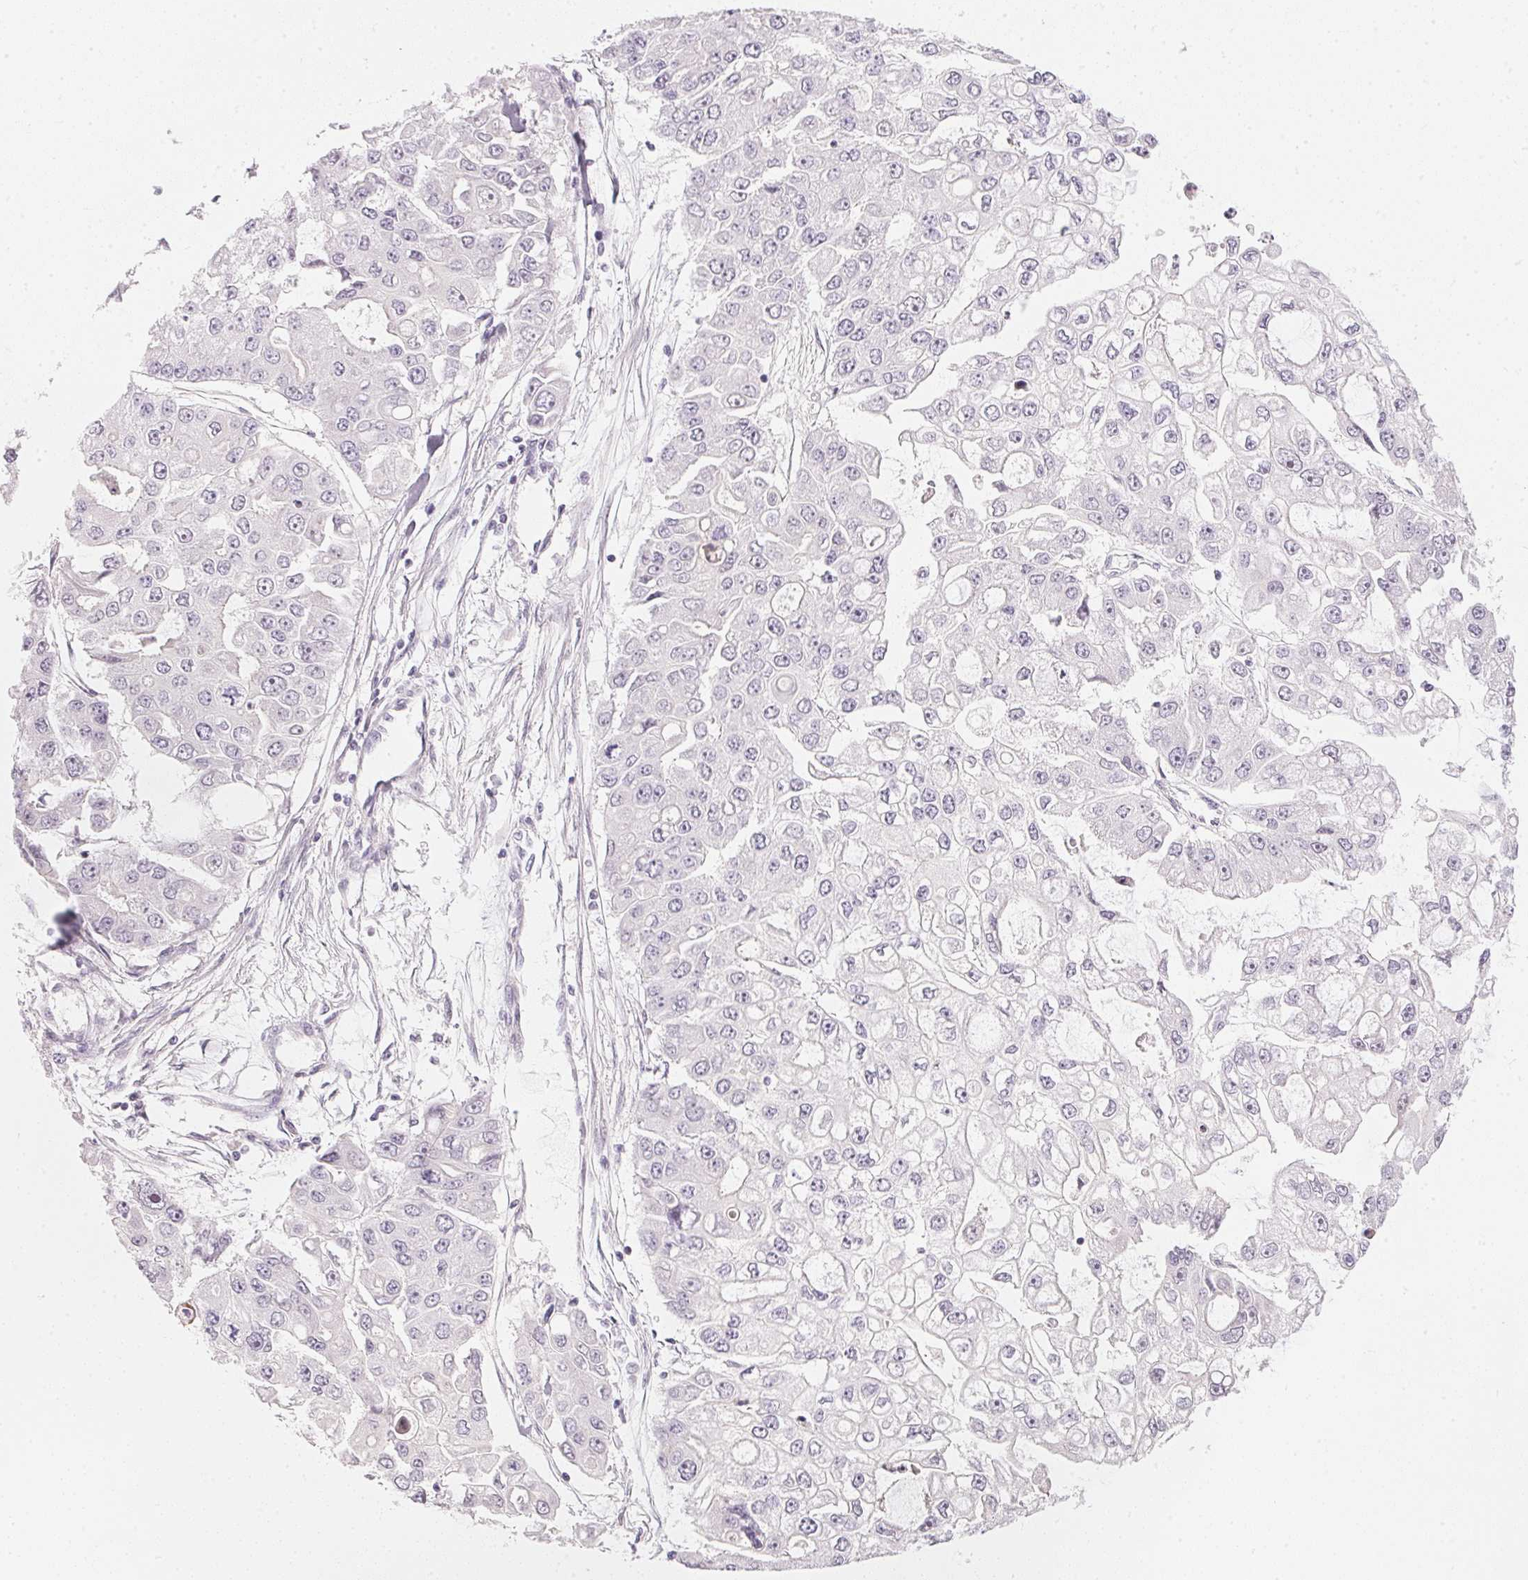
{"staining": {"intensity": "negative", "quantity": "none", "location": "none"}, "tissue": "ovarian cancer", "cell_type": "Tumor cells", "image_type": "cancer", "snomed": [{"axis": "morphology", "description": "Cystadenocarcinoma, serous, NOS"}, {"axis": "topography", "description": "Ovary"}], "caption": "High magnification brightfield microscopy of ovarian serous cystadenocarcinoma stained with DAB (brown) and counterstained with hematoxylin (blue): tumor cells show no significant positivity.", "gene": "GDAP1L1", "patient": {"sex": "female", "age": 56}}